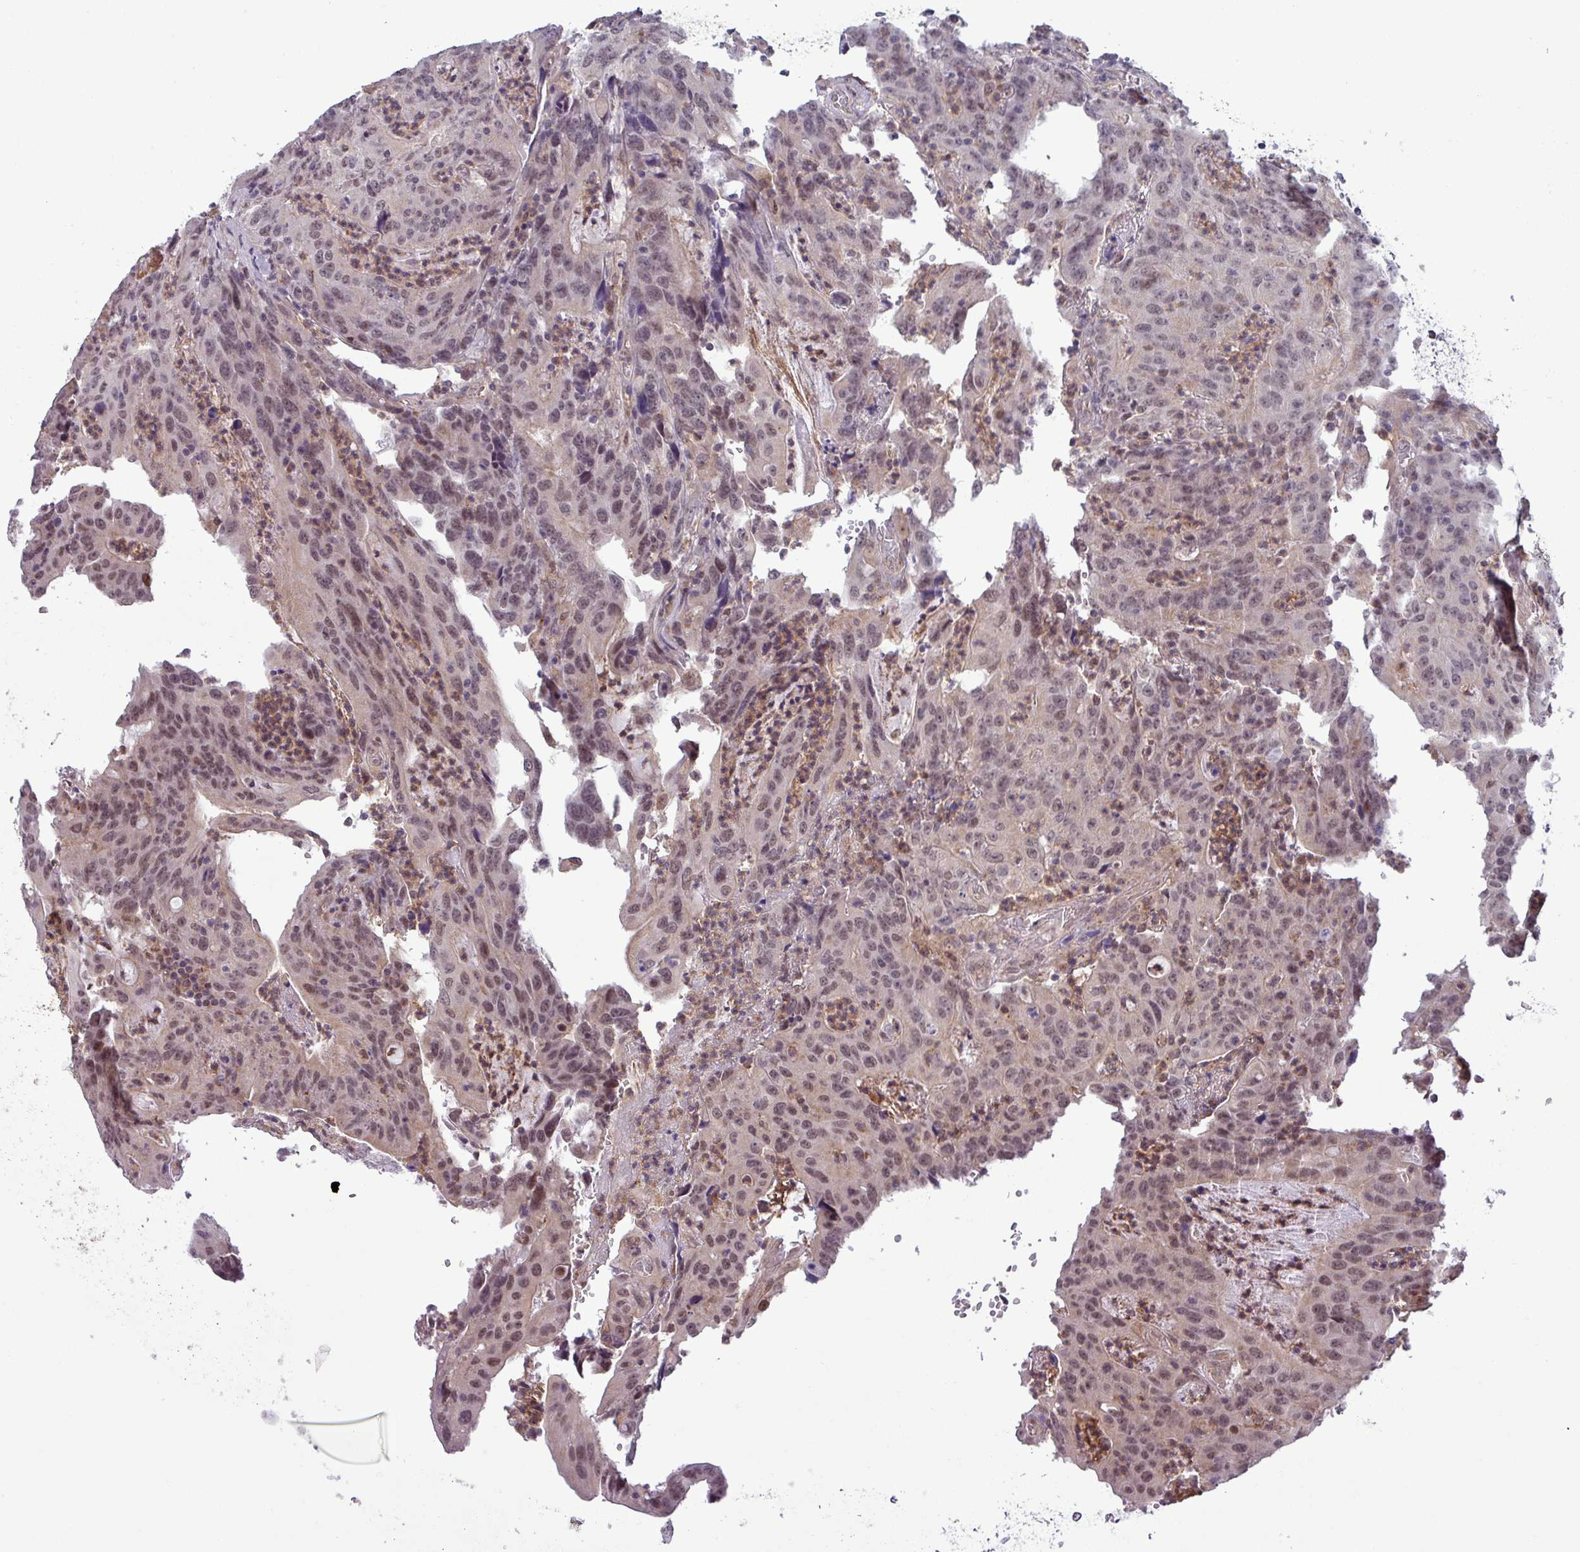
{"staining": {"intensity": "moderate", "quantity": ">75%", "location": "nuclear"}, "tissue": "colorectal cancer", "cell_type": "Tumor cells", "image_type": "cancer", "snomed": [{"axis": "morphology", "description": "Adenocarcinoma, NOS"}, {"axis": "topography", "description": "Colon"}], "caption": "Immunohistochemical staining of human colorectal adenocarcinoma shows medium levels of moderate nuclear protein staining in about >75% of tumor cells.", "gene": "NPFFR1", "patient": {"sex": "male", "age": 83}}